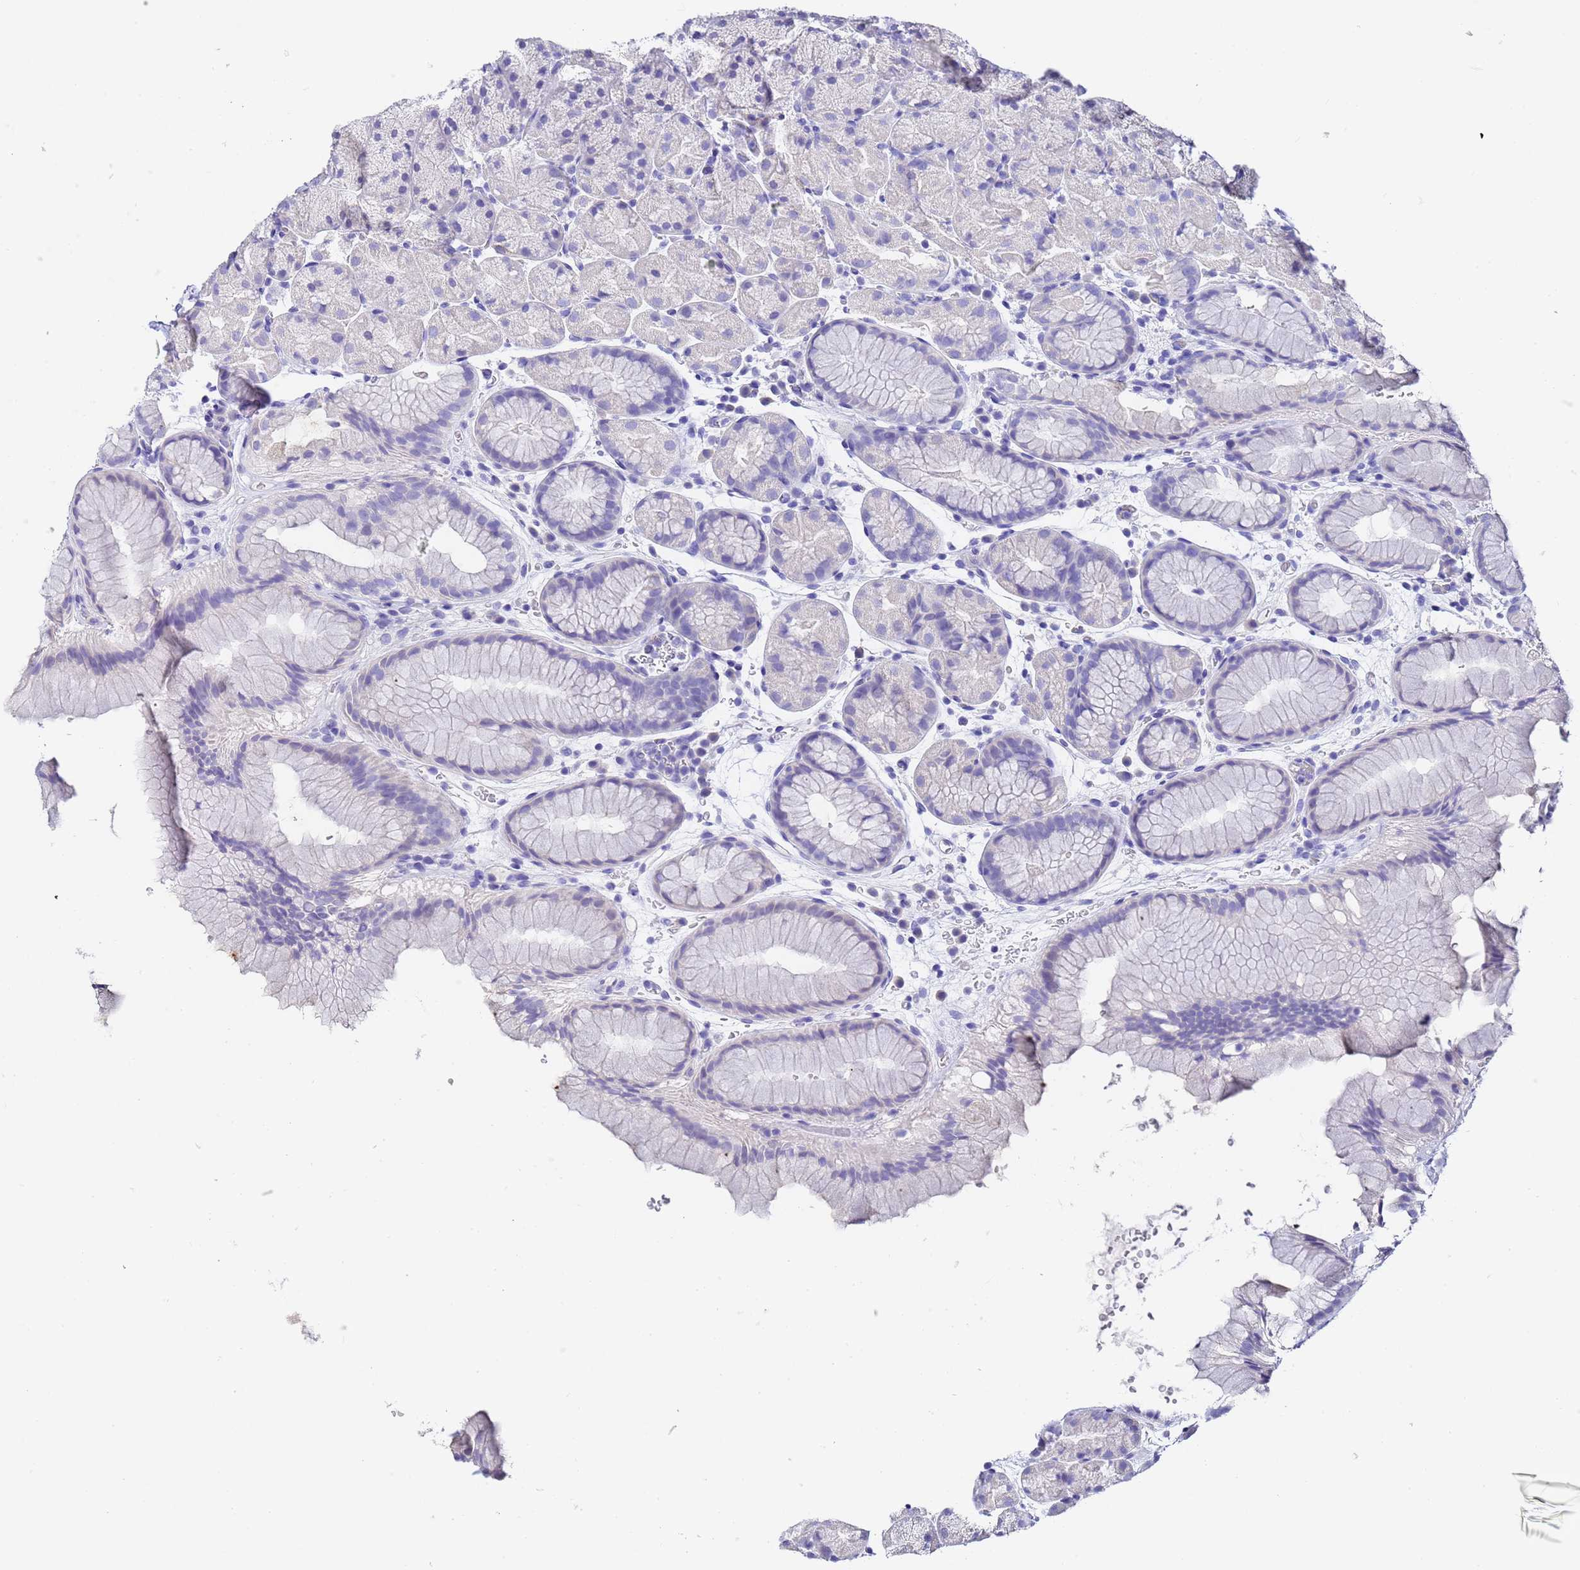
{"staining": {"intensity": "negative", "quantity": "none", "location": "none"}, "tissue": "stomach", "cell_type": "Glandular cells", "image_type": "normal", "snomed": [{"axis": "morphology", "description": "Normal tissue, NOS"}, {"axis": "topography", "description": "Stomach, upper"}, {"axis": "topography", "description": "Stomach, lower"}], "caption": "Immunohistochemistry (IHC) of unremarkable stomach reveals no staining in glandular cells.", "gene": "GABRA1", "patient": {"sex": "male", "age": 67}}